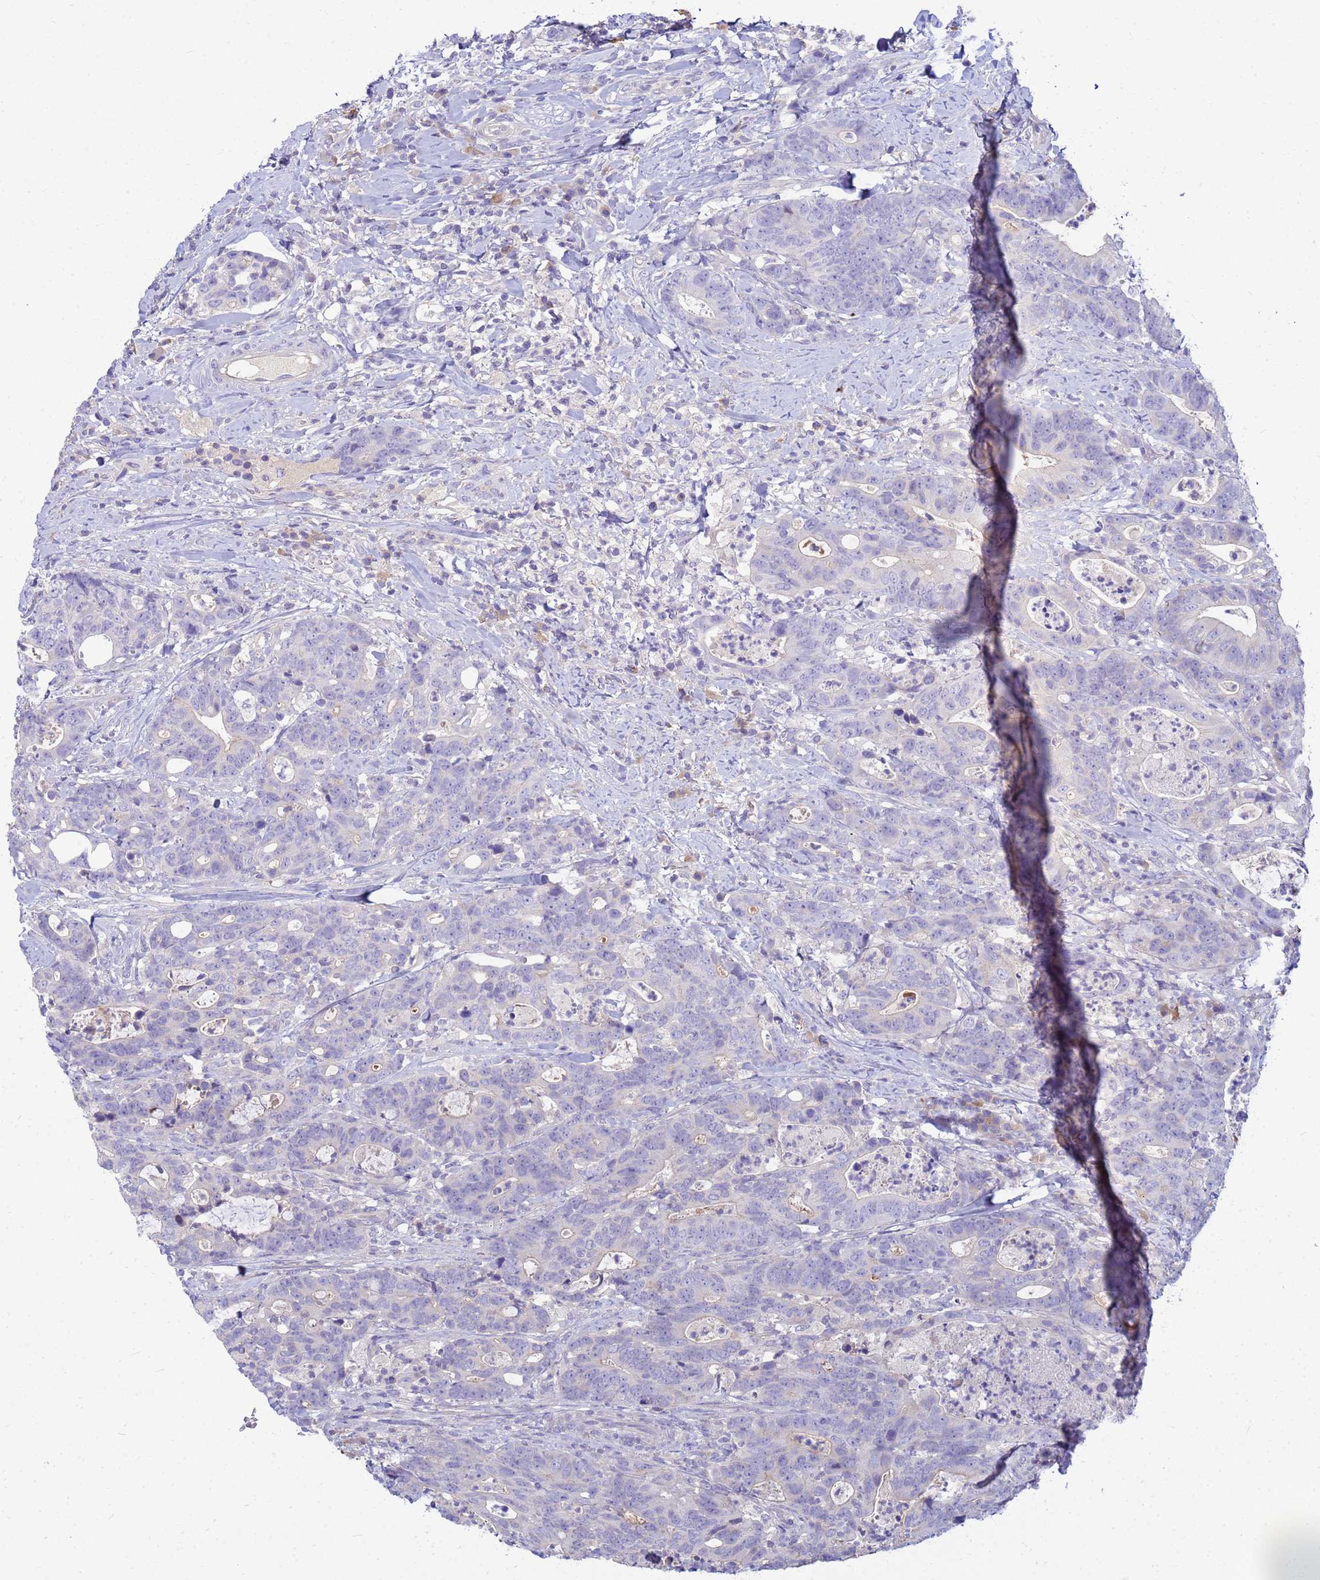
{"staining": {"intensity": "negative", "quantity": "none", "location": "none"}, "tissue": "colorectal cancer", "cell_type": "Tumor cells", "image_type": "cancer", "snomed": [{"axis": "morphology", "description": "Adenocarcinoma, NOS"}, {"axis": "topography", "description": "Colon"}], "caption": "There is no significant positivity in tumor cells of adenocarcinoma (colorectal).", "gene": "DPRX", "patient": {"sex": "female", "age": 82}}